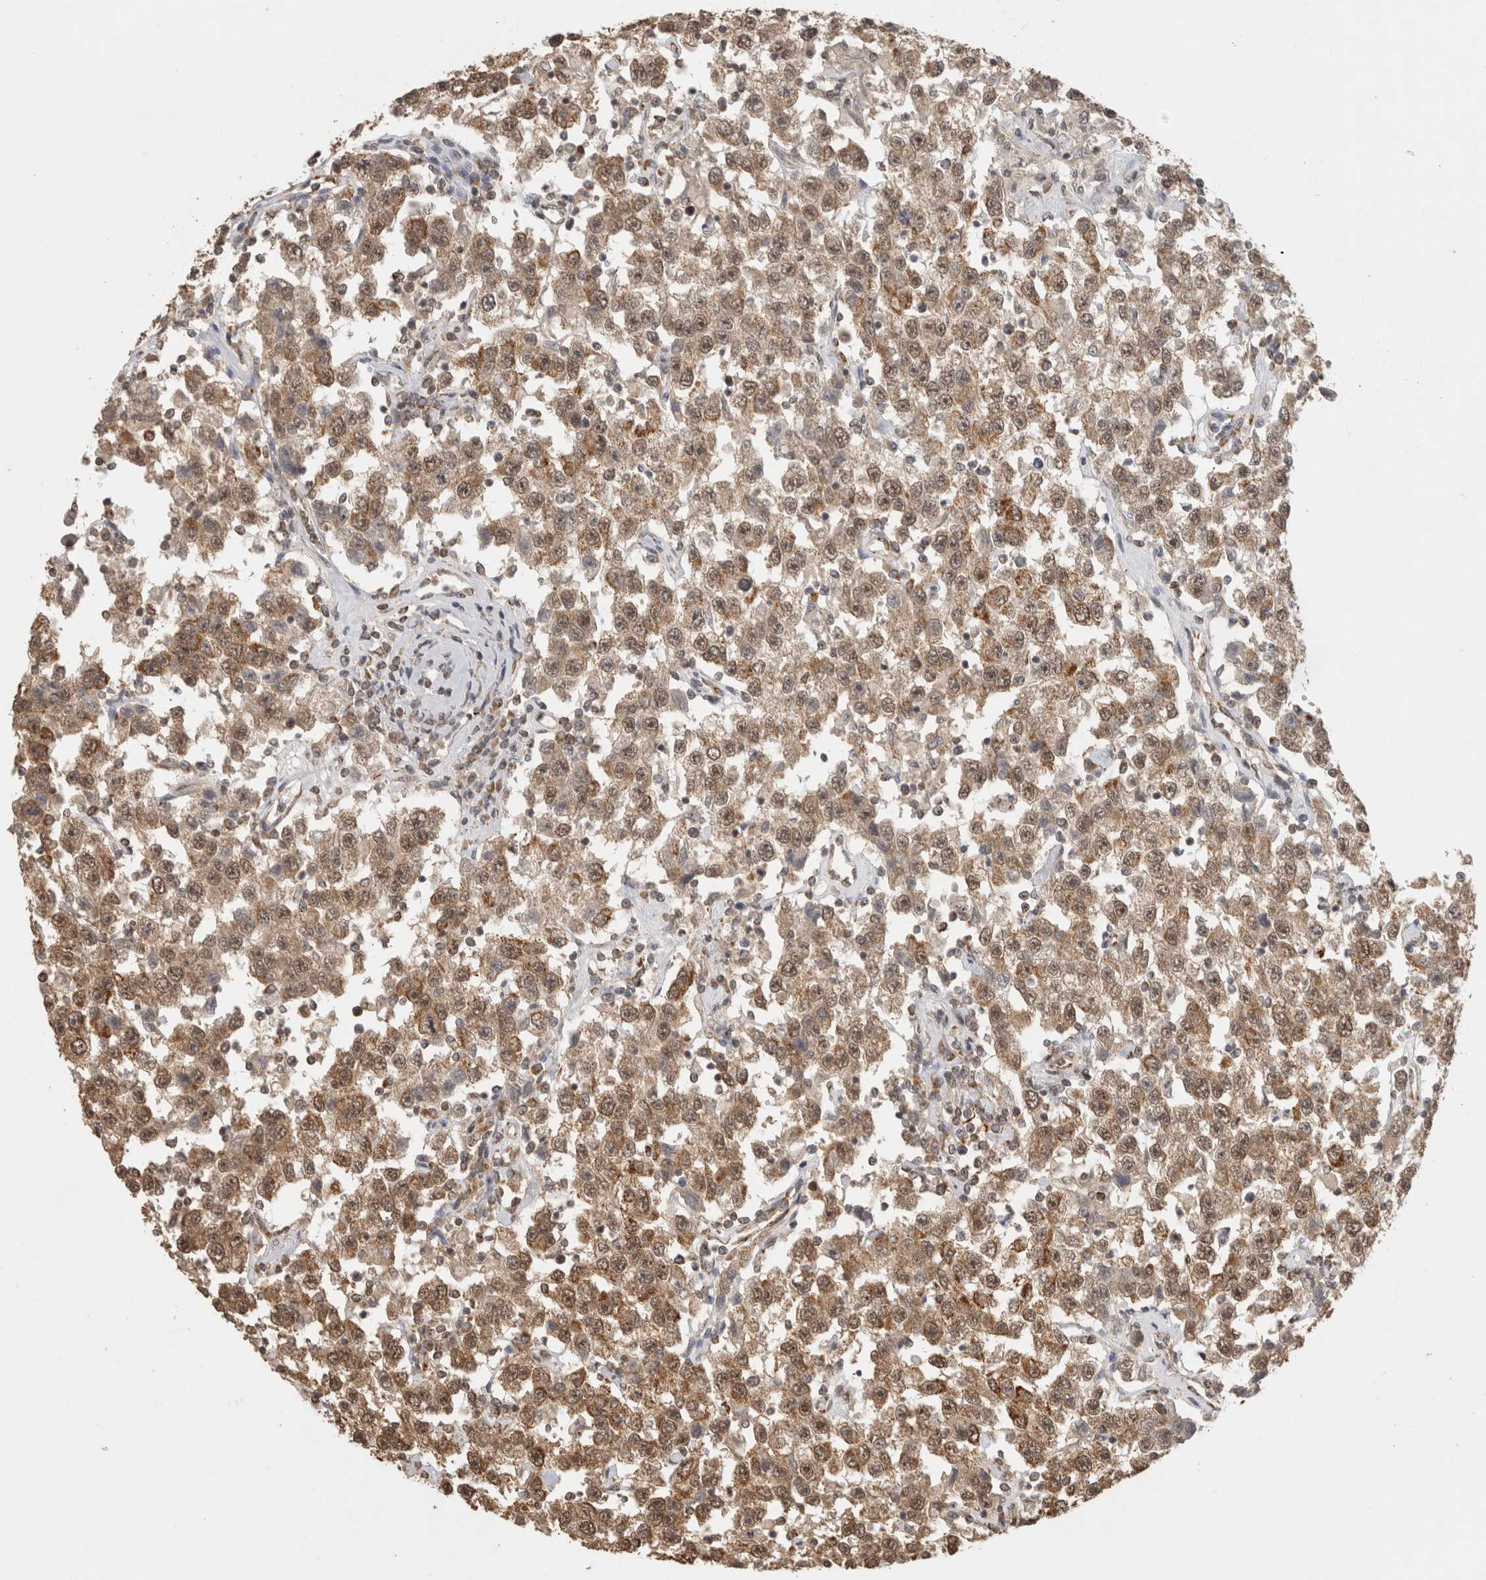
{"staining": {"intensity": "moderate", "quantity": ">75%", "location": "cytoplasmic/membranous,nuclear"}, "tissue": "testis cancer", "cell_type": "Tumor cells", "image_type": "cancer", "snomed": [{"axis": "morphology", "description": "Seminoma, NOS"}, {"axis": "topography", "description": "Testis"}], "caption": "Protein expression analysis of human testis seminoma reveals moderate cytoplasmic/membranous and nuclear staining in about >75% of tumor cells.", "gene": "BNIP3L", "patient": {"sex": "male", "age": 41}}